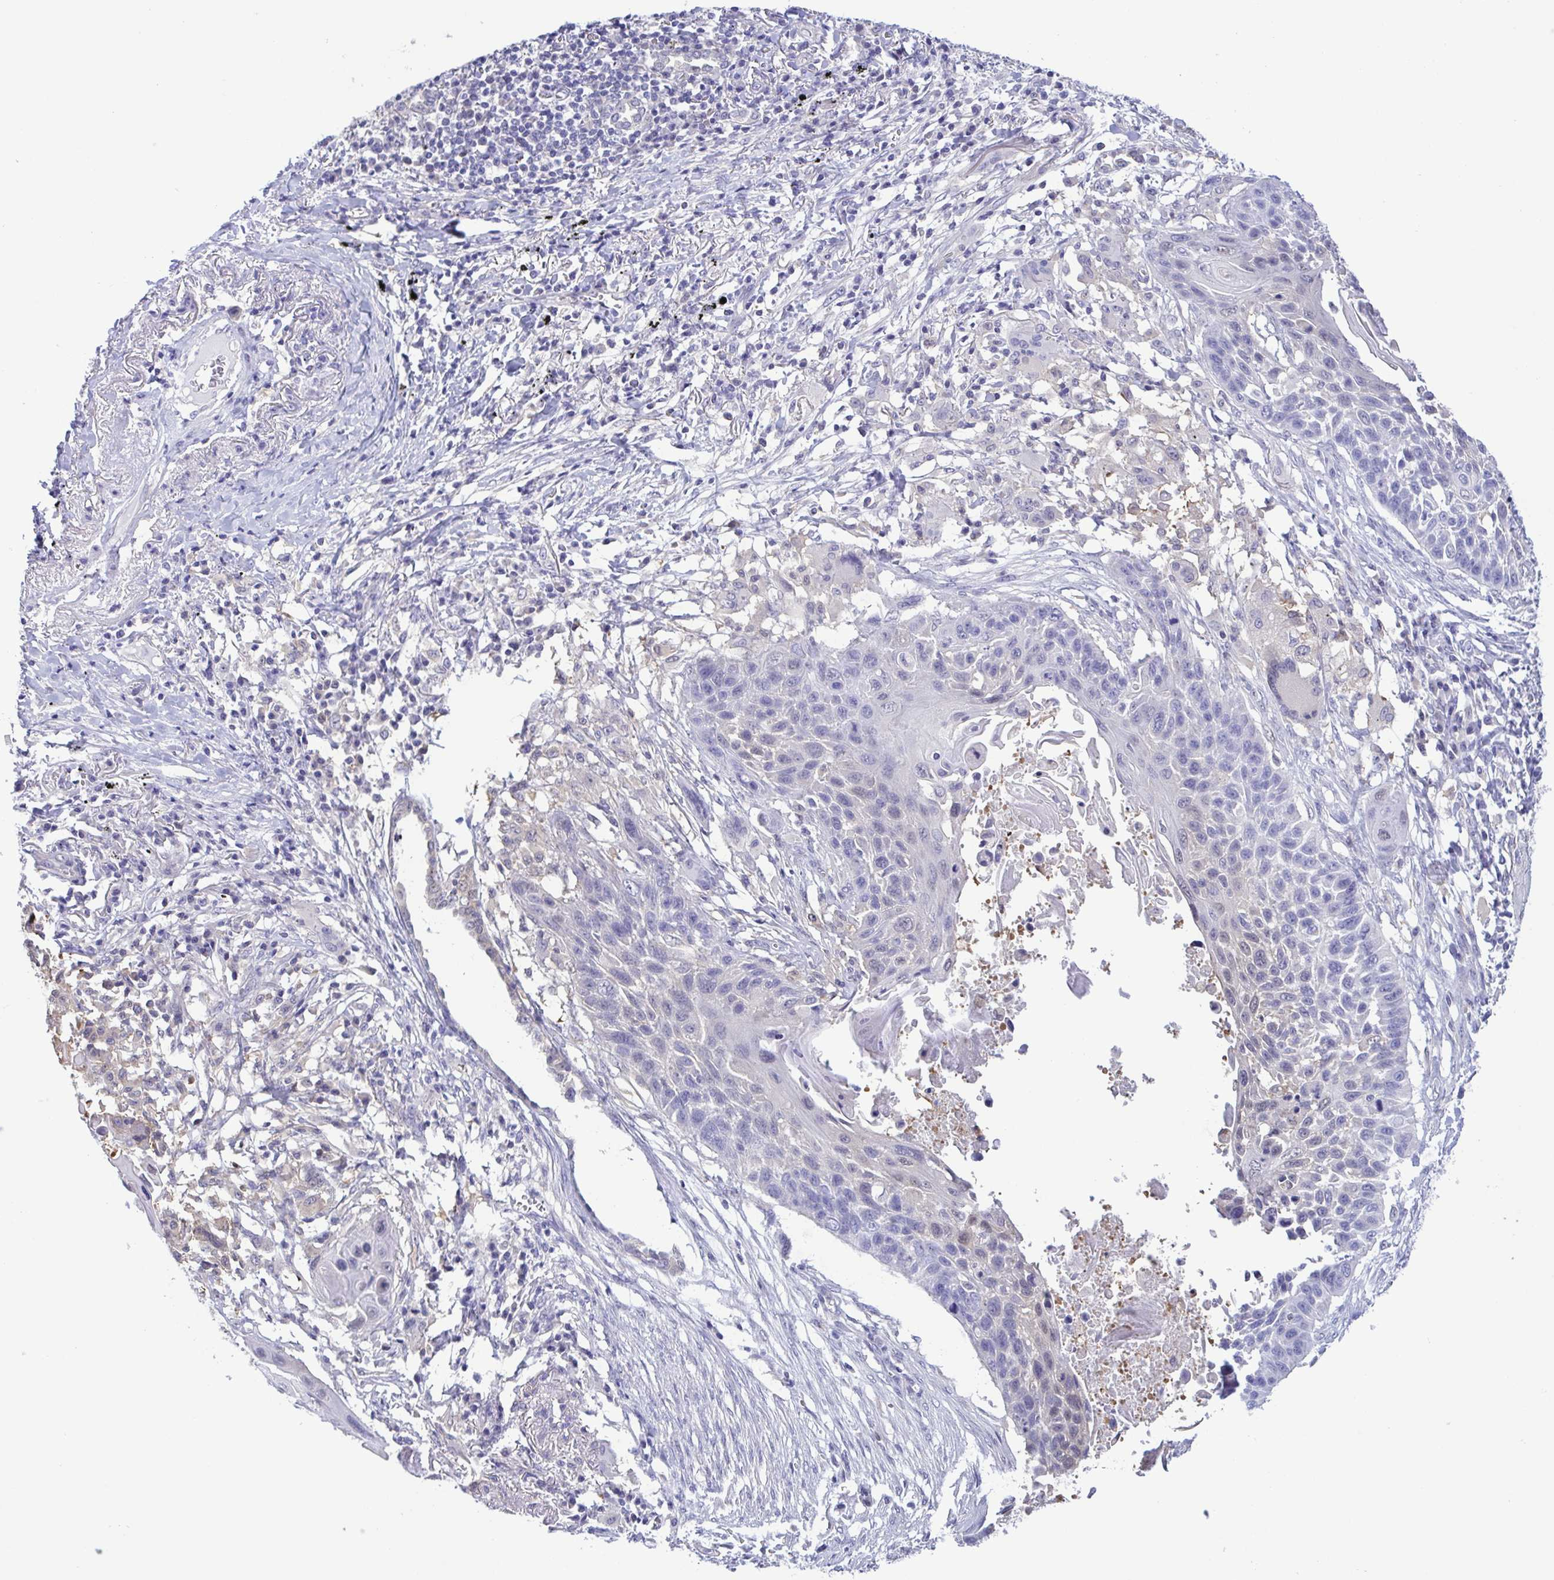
{"staining": {"intensity": "negative", "quantity": "none", "location": "none"}, "tissue": "lung cancer", "cell_type": "Tumor cells", "image_type": "cancer", "snomed": [{"axis": "morphology", "description": "Squamous cell carcinoma, NOS"}, {"axis": "topography", "description": "Lung"}], "caption": "High power microscopy histopathology image of an IHC micrograph of lung cancer (squamous cell carcinoma), revealing no significant staining in tumor cells.", "gene": "LDHC", "patient": {"sex": "male", "age": 78}}